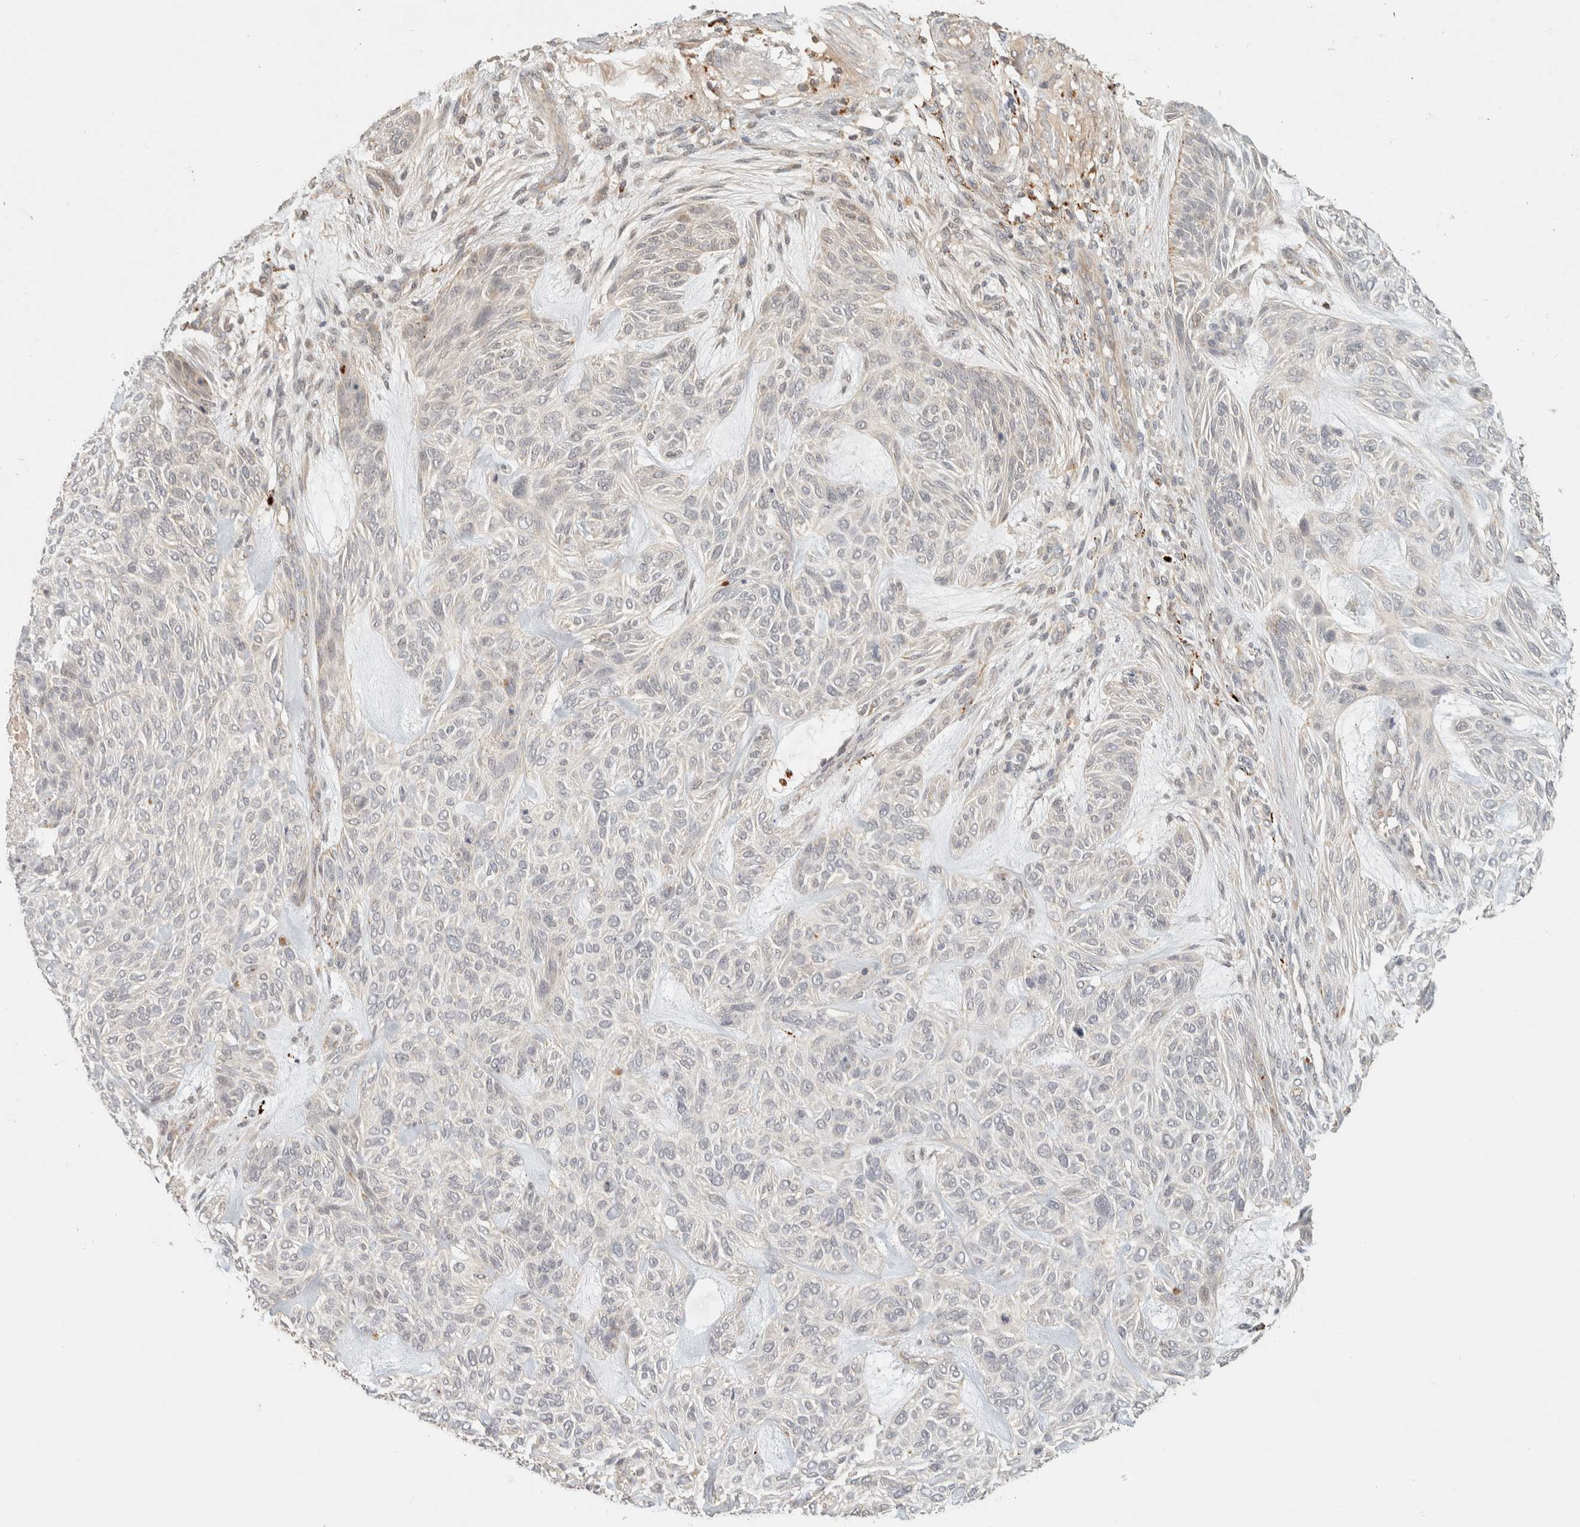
{"staining": {"intensity": "negative", "quantity": "none", "location": "none"}, "tissue": "skin cancer", "cell_type": "Tumor cells", "image_type": "cancer", "snomed": [{"axis": "morphology", "description": "Basal cell carcinoma"}, {"axis": "topography", "description": "Skin"}], "caption": "Image shows no protein staining in tumor cells of skin basal cell carcinoma tissue.", "gene": "ITPA", "patient": {"sex": "male", "age": 55}}